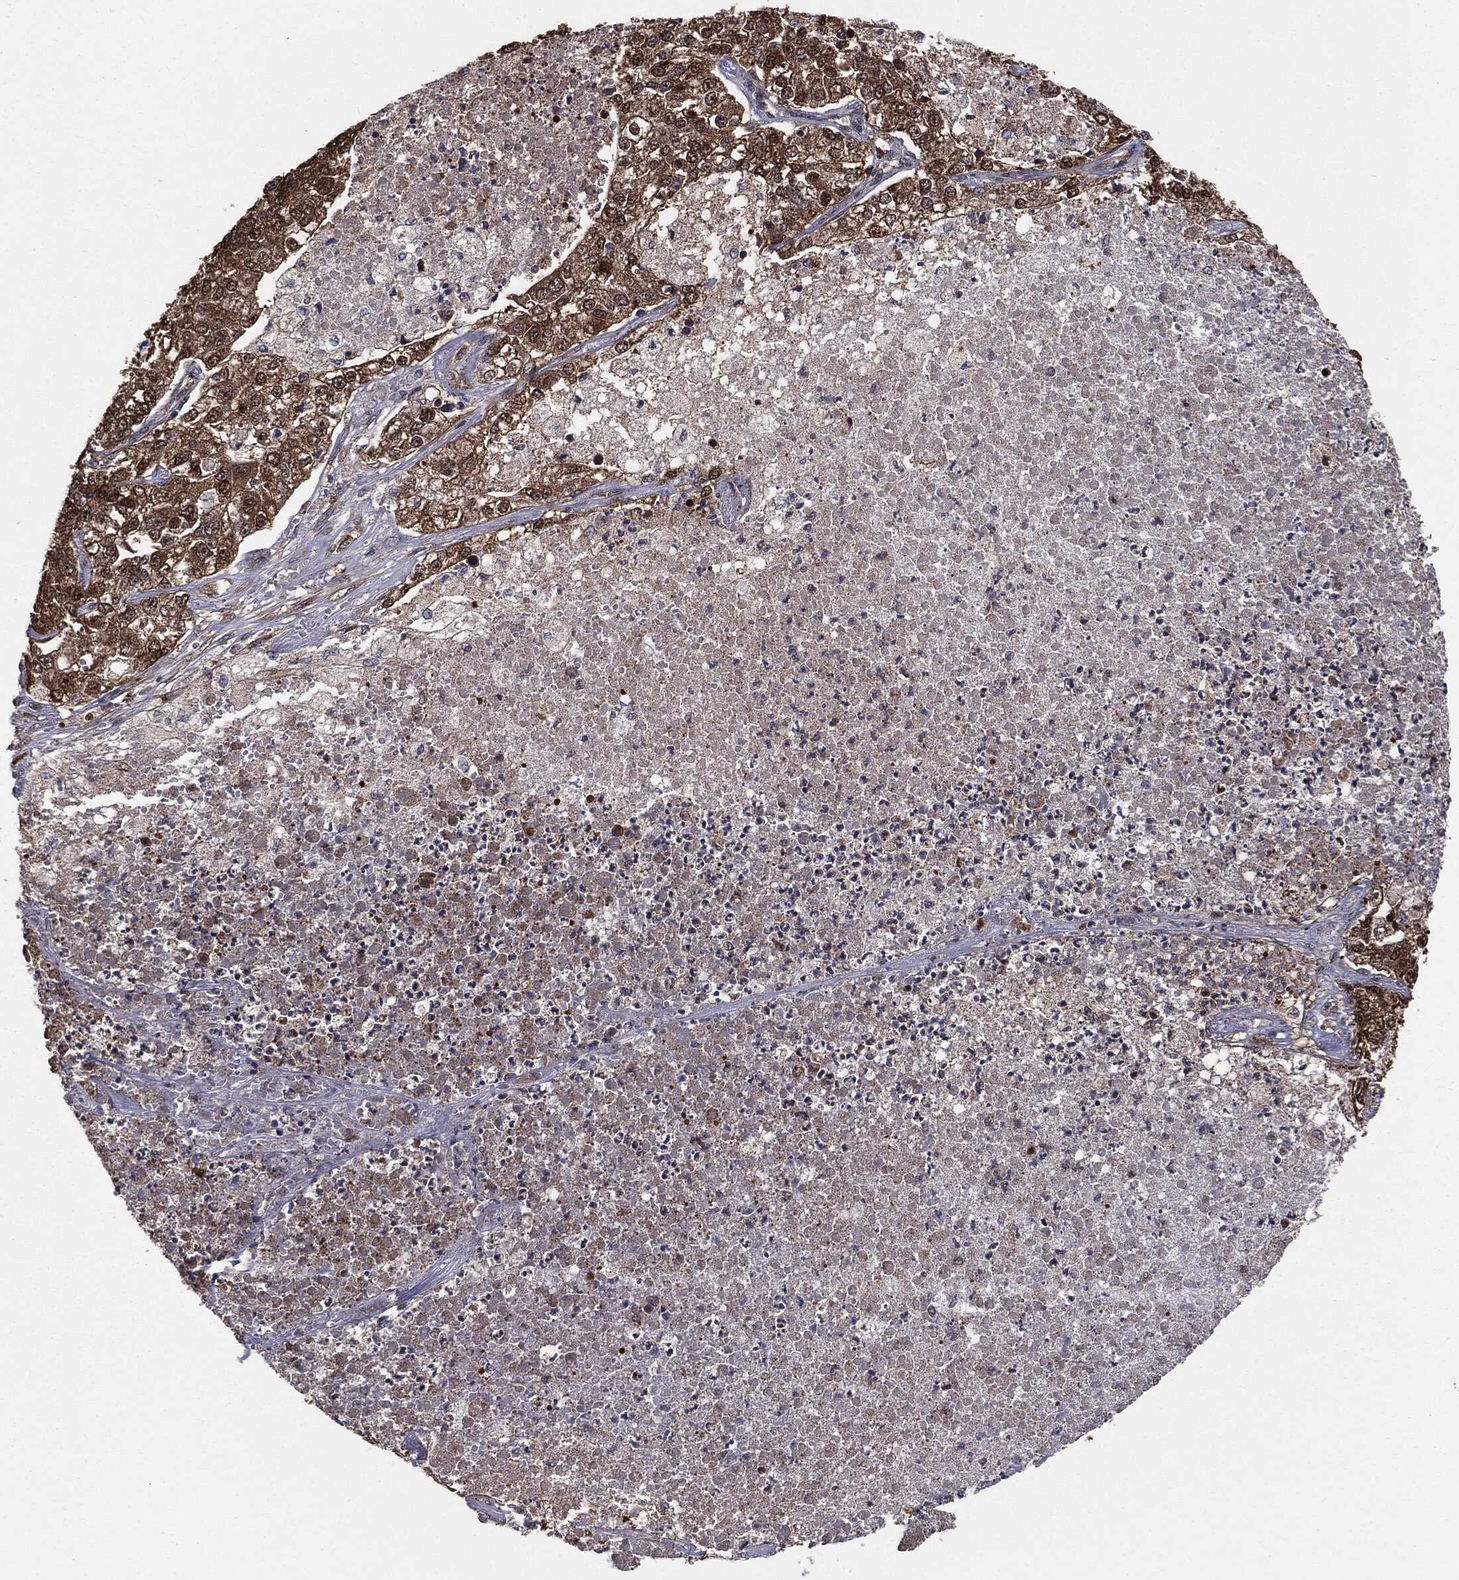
{"staining": {"intensity": "moderate", "quantity": ">75%", "location": "cytoplasmic/membranous"}, "tissue": "lung cancer", "cell_type": "Tumor cells", "image_type": "cancer", "snomed": [{"axis": "morphology", "description": "Adenocarcinoma, NOS"}, {"axis": "topography", "description": "Lung"}], "caption": "Moderate cytoplasmic/membranous protein positivity is identified in about >75% of tumor cells in adenocarcinoma (lung). Using DAB (3,3'-diaminobenzidine) (brown) and hematoxylin (blue) stains, captured at high magnification using brightfield microscopy.", "gene": "NME1", "patient": {"sex": "male", "age": 49}}